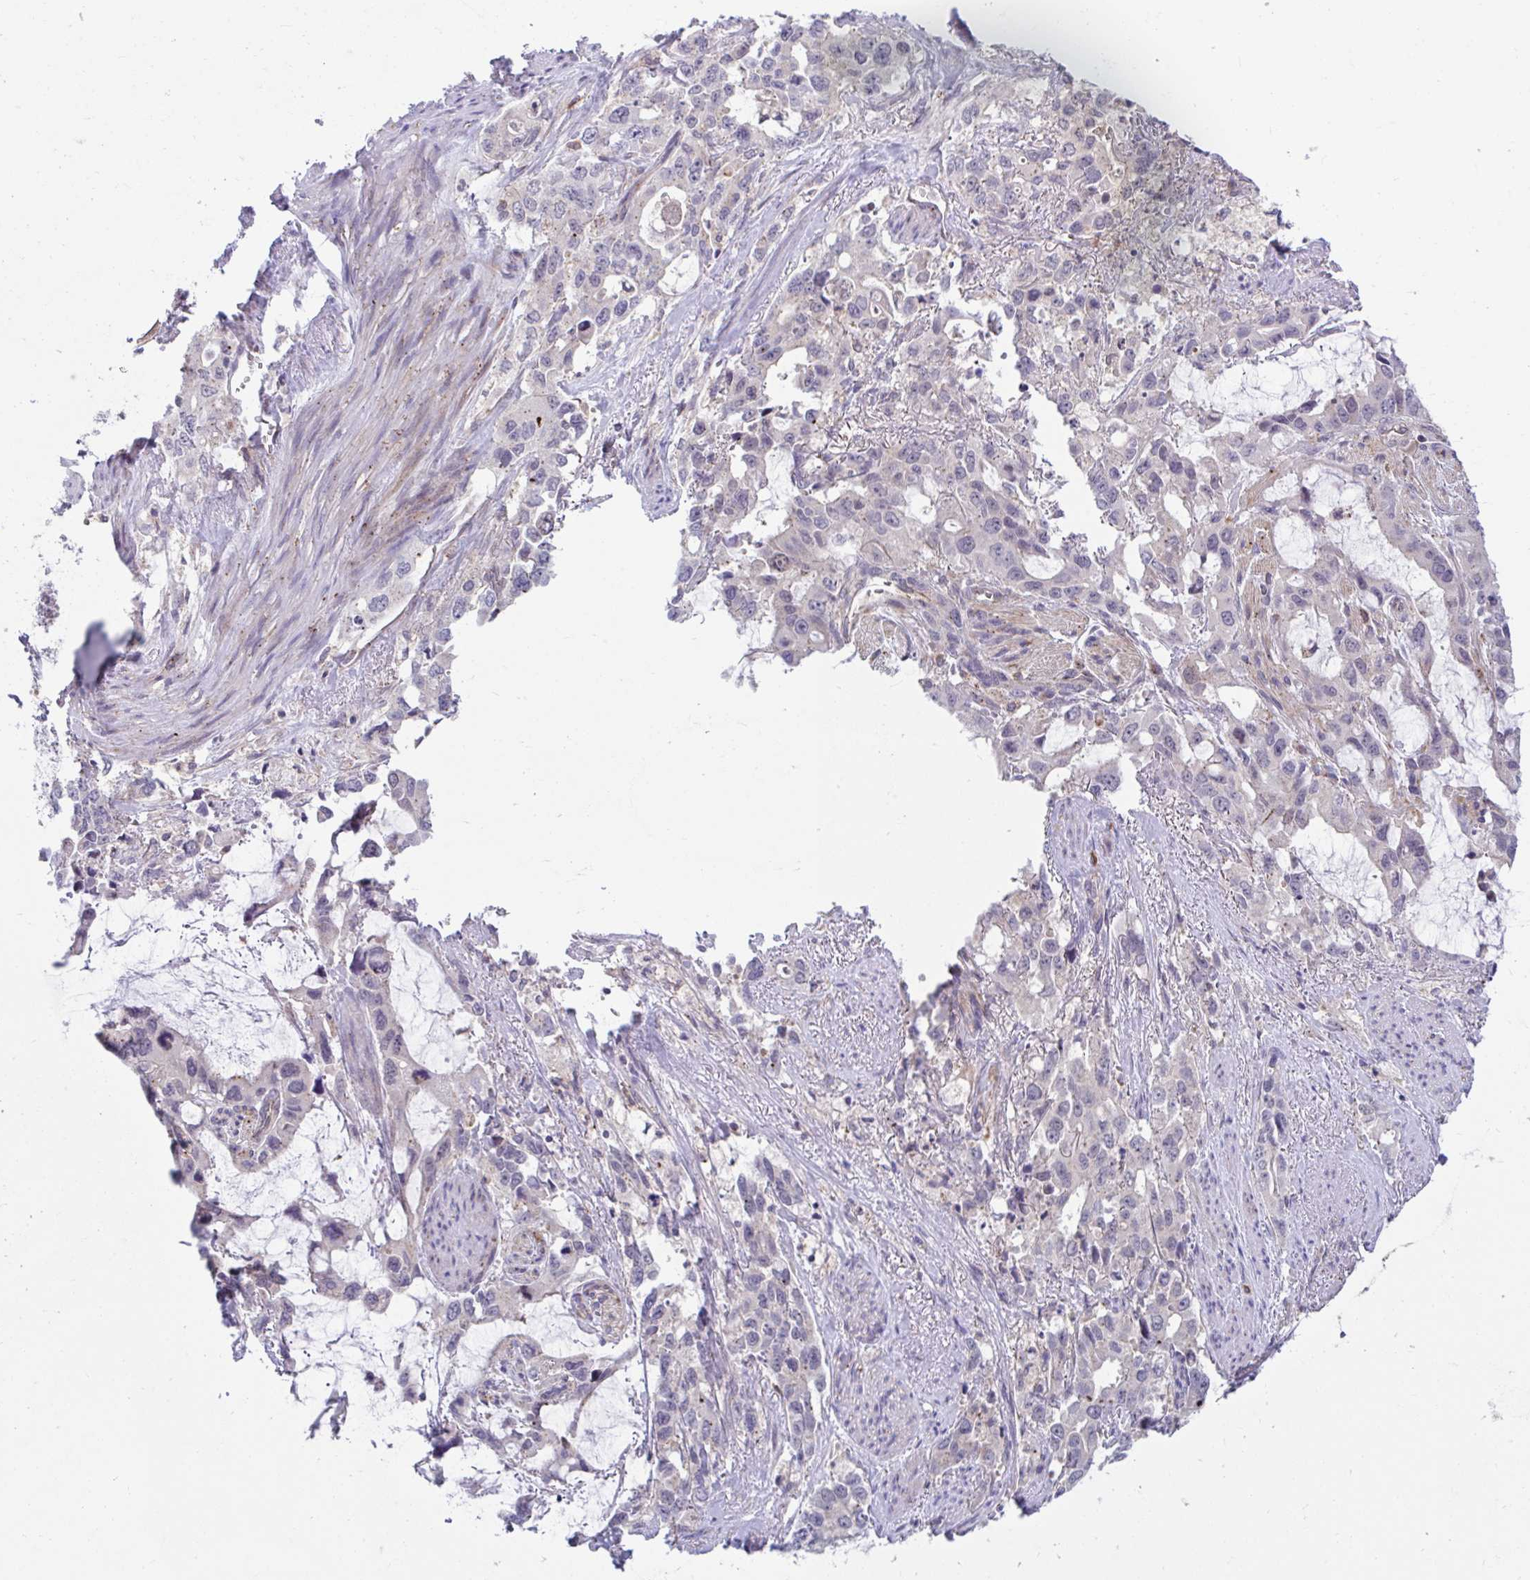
{"staining": {"intensity": "negative", "quantity": "none", "location": "none"}, "tissue": "stomach cancer", "cell_type": "Tumor cells", "image_type": "cancer", "snomed": [{"axis": "morphology", "description": "Adenocarcinoma, NOS"}, {"axis": "topography", "description": "Stomach, upper"}], "caption": "Protein analysis of stomach cancer (adenocarcinoma) reveals no significant positivity in tumor cells.", "gene": "IST1", "patient": {"sex": "male", "age": 85}}